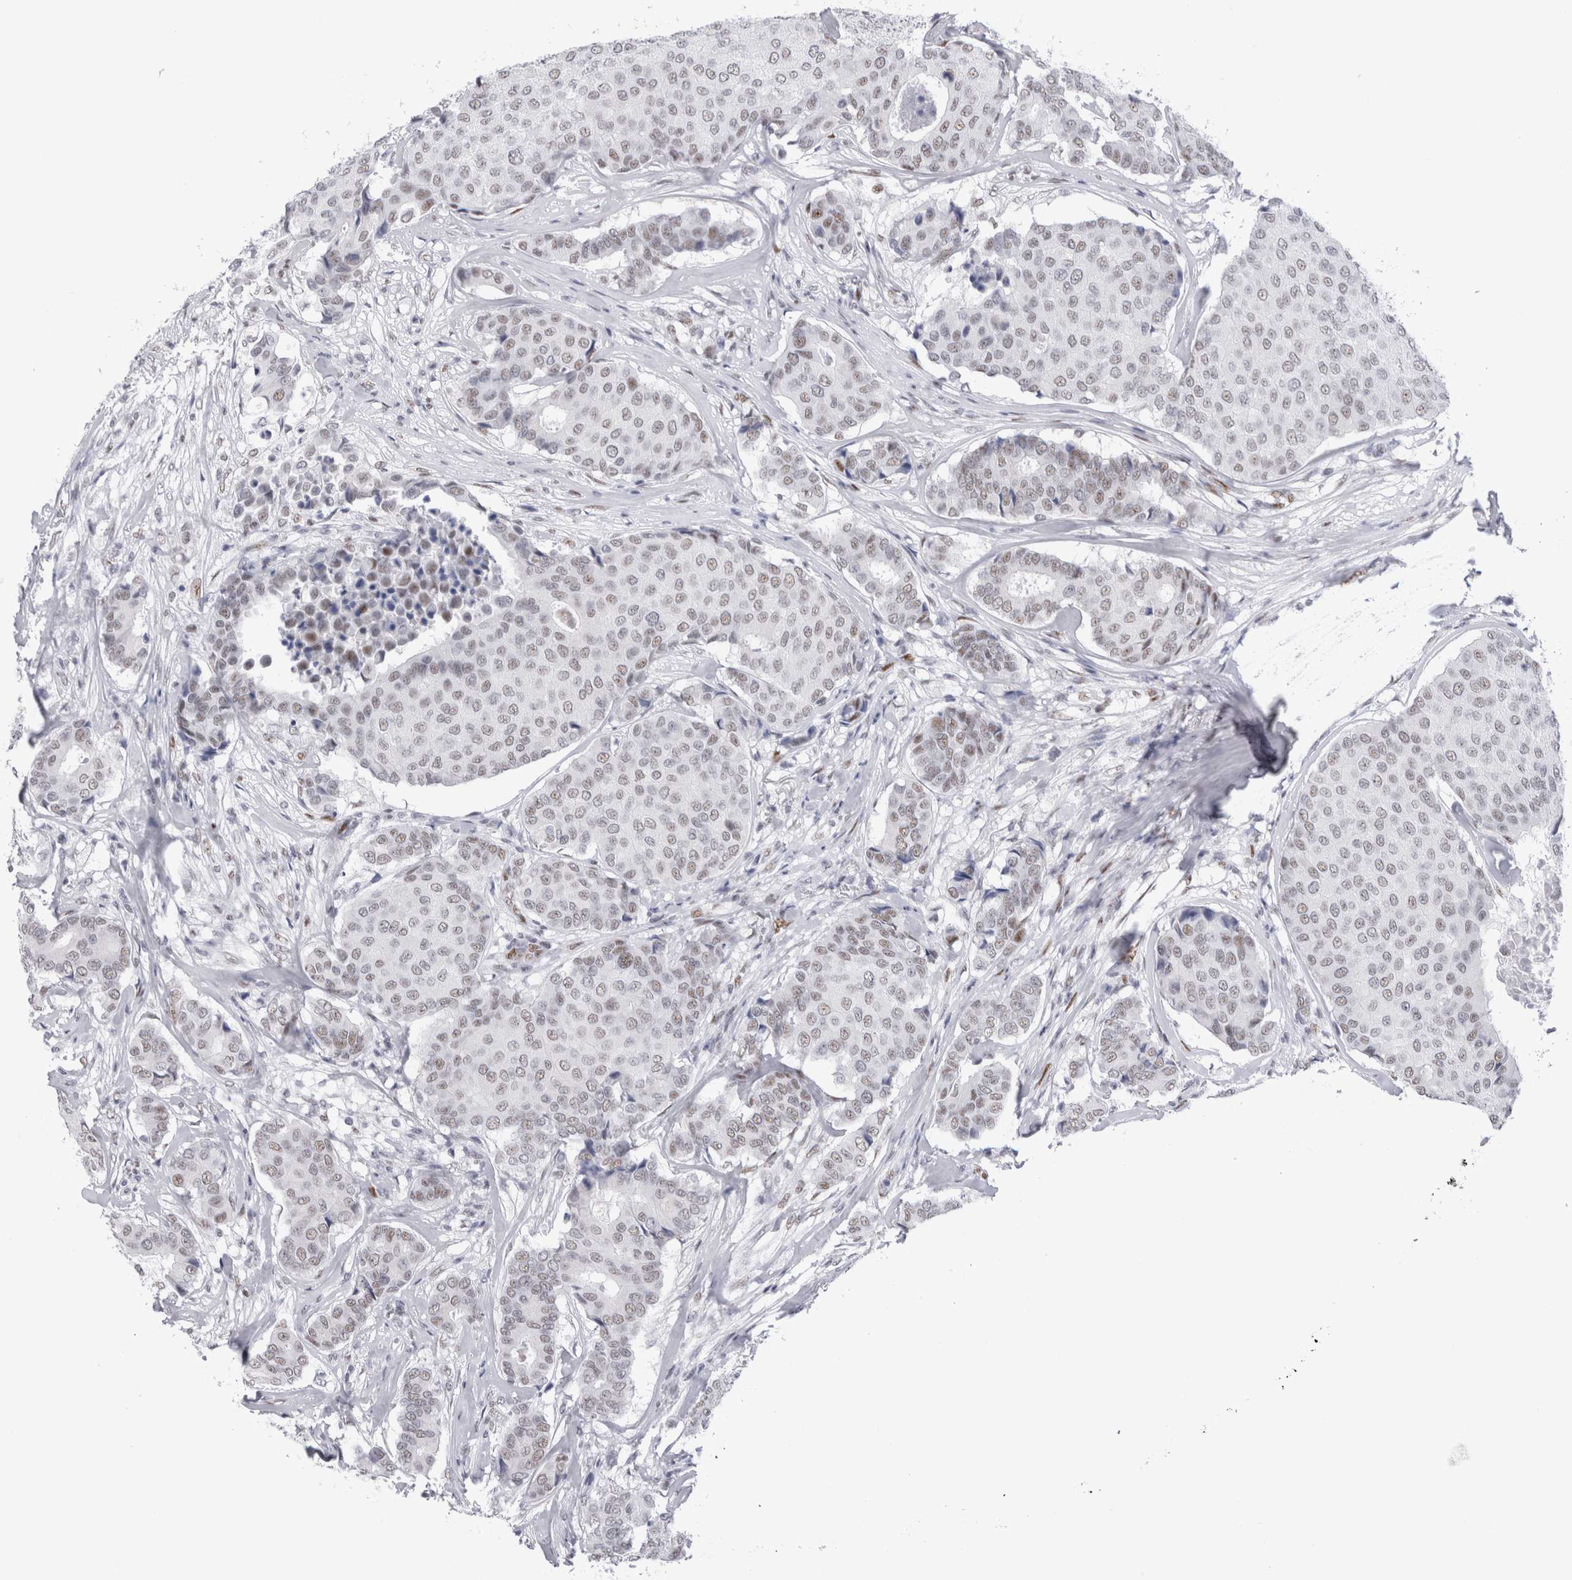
{"staining": {"intensity": "weak", "quantity": ">75%", "location": "nuclear"}, "tissue": "breast cancer", "cell_type": "Tumor cells", "image_type": "cancer", "snomed": [{"axis": "morphology", "description": "Duct carcinoma"}, {"axis": "topography", "description": "Breast"}], "caption": "Immunohistochemical staining of human breast intraductal carcinoma reveals low levels of weak nuclear positivity in about >75% of tumor cells.", "gene": "RBM6", "patient": {"sex": "female", "age": 75}}